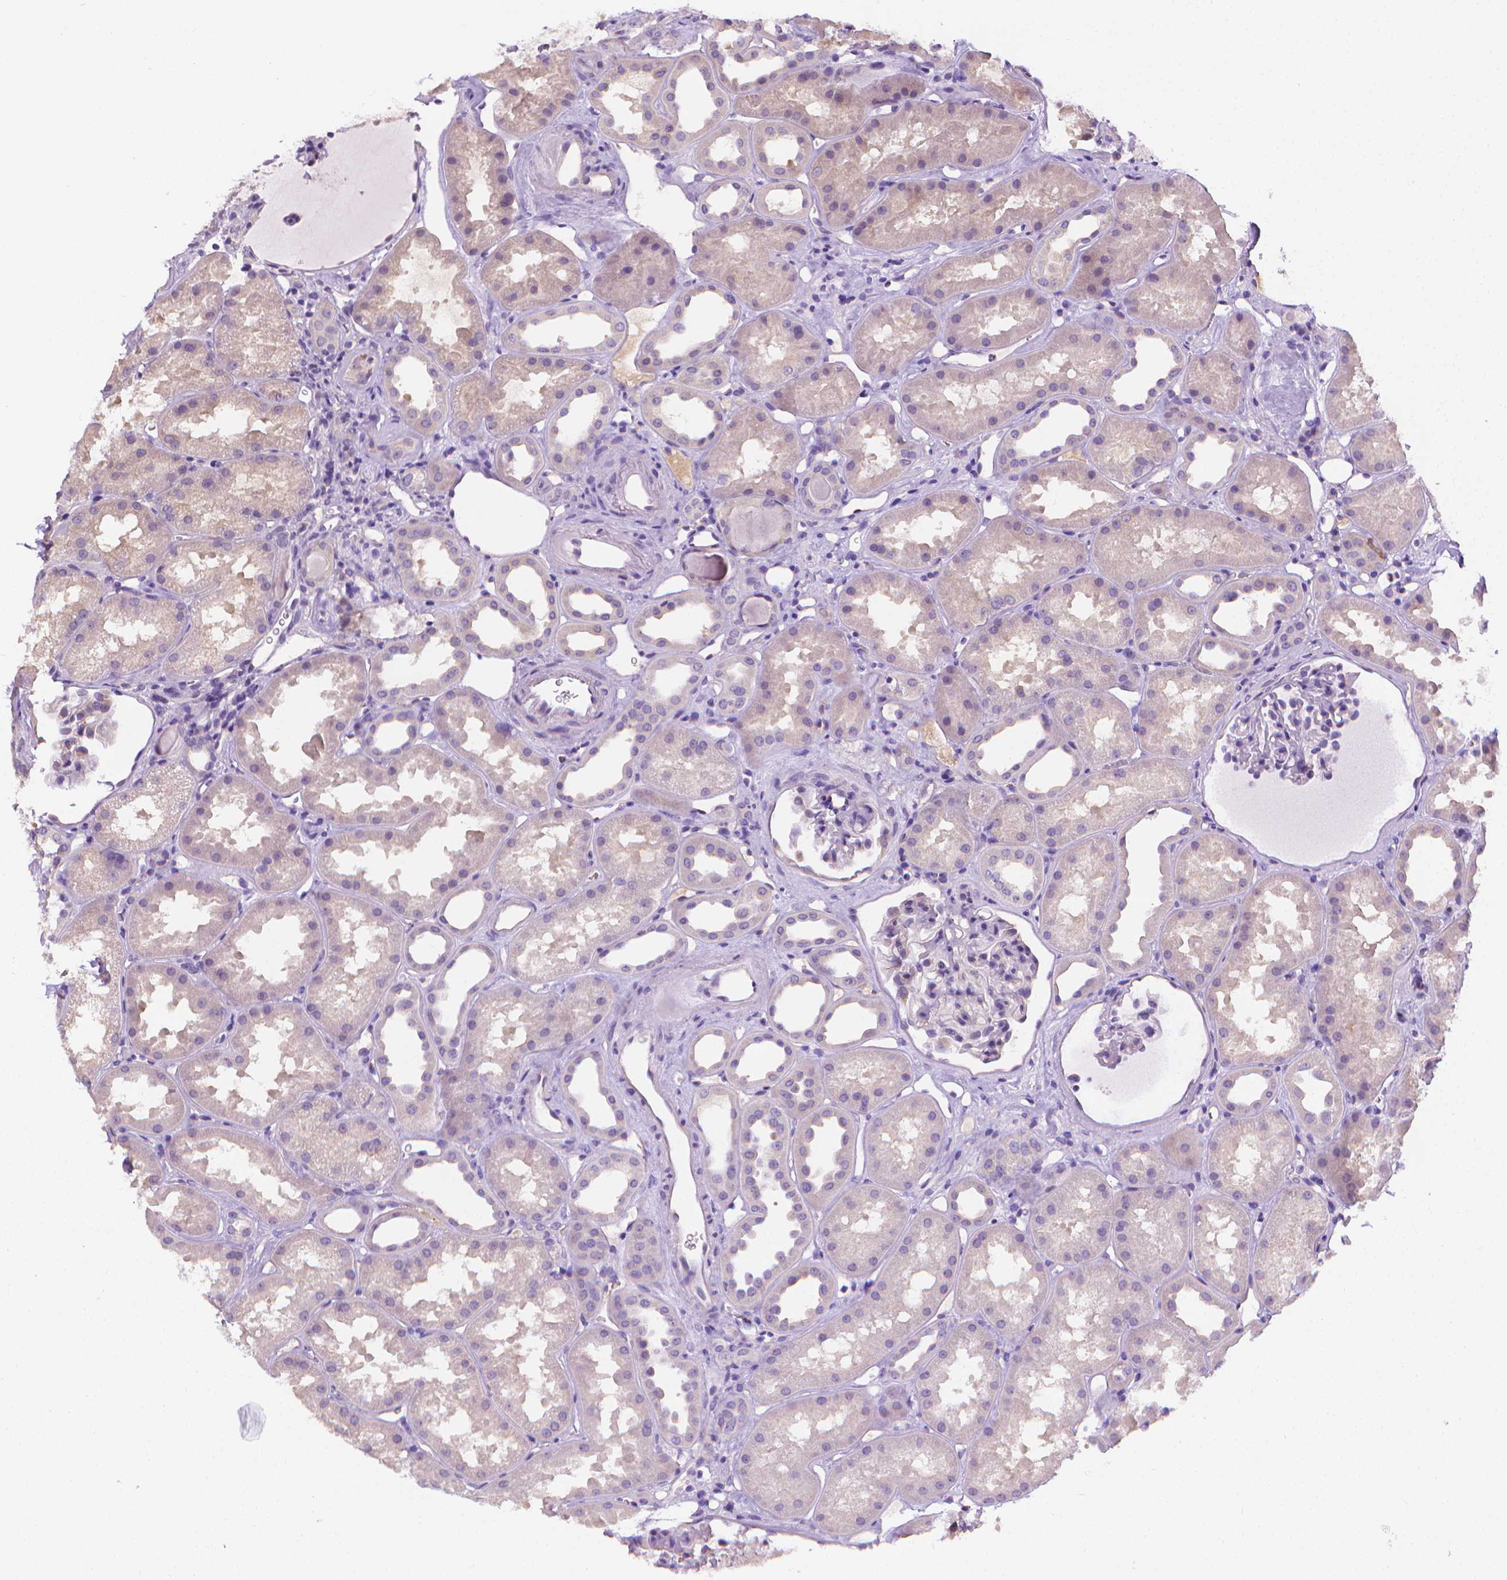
{"staining": {"intensity": "negative", "quantity": "none", "location": "none"}, "tissue": "kidney", "cell_type": "Cells in glomeruli", "image_type": "normal", "snomed": [{"axis": "morphology", "description": "Normal tissue, NOS"}, {"axis": "topography", "description": "Kidney"}], "caption": "This is a micrograph of immunohistochemistry (IHC) staining of benign kidney, which shows no staining in cells in glomeruli. (DAB (3,3'-diaminobenzidine) immunohistochemistry visualized using brightfield microscopy, high magnification).", "gene": "FASN", "patient": {"sex": "male", "age": 61}}